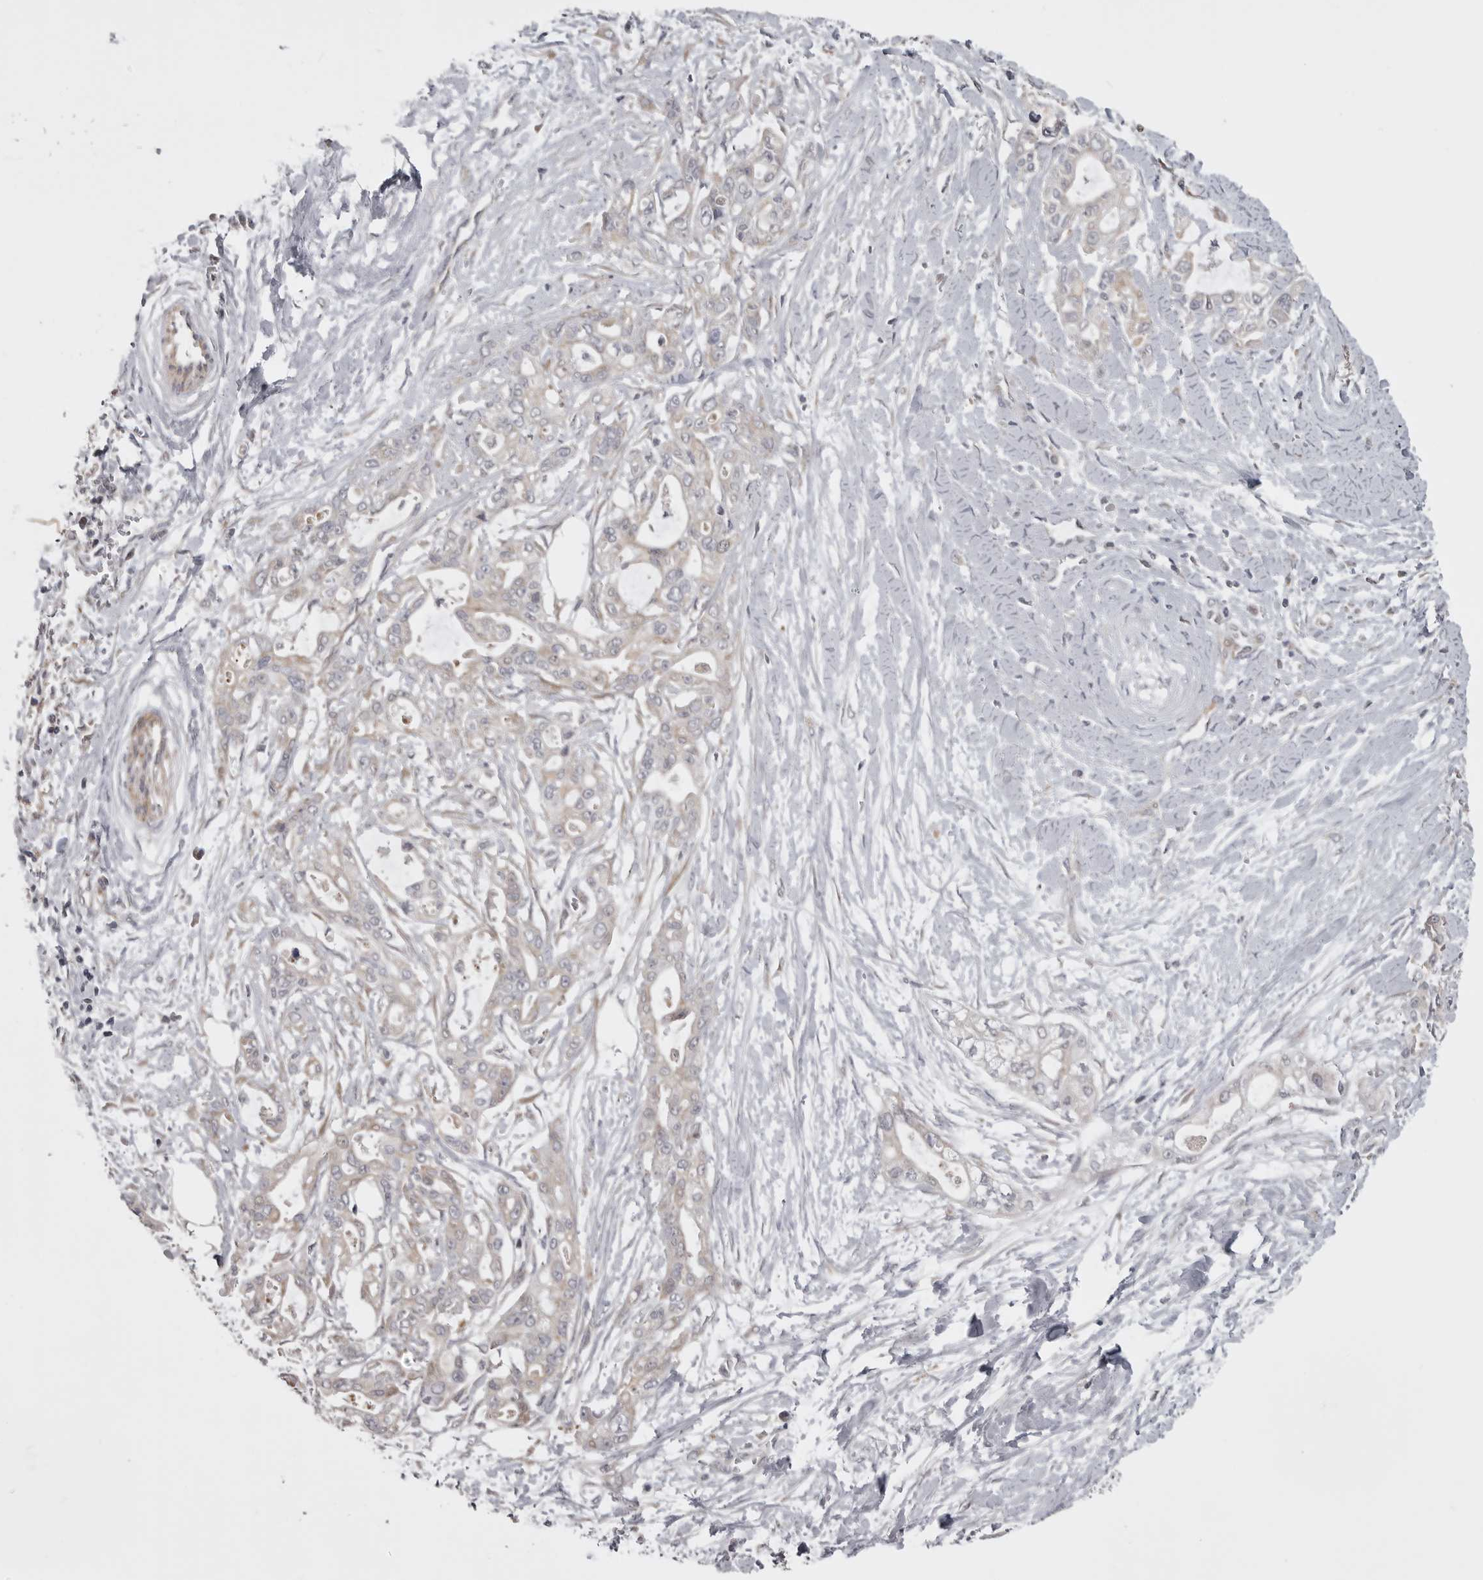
{"staining": {"intensity": "weak", "quantity": "<25%", "location": "cytoplasmic/membranous"}, "tissue": "pancreatic cancer", "cell_type": "Tumor cells", "image_type": "cancer", "snomed": [{"axis": "morphology", "description": "Adenocarcinoma, NOS"}, {"axis": "topography", "description": "Pancreas"}], "caption": "This histopathology image is of adenocarcinoma (pancreatic) stained with immunohistochemistry (IHC) to label a protein in brown with the nuclei are counter-stained blue. There is no staining in tumor cells.", "gene": "ZNRF1", "patient": {"sex": "male", "age": 68}}